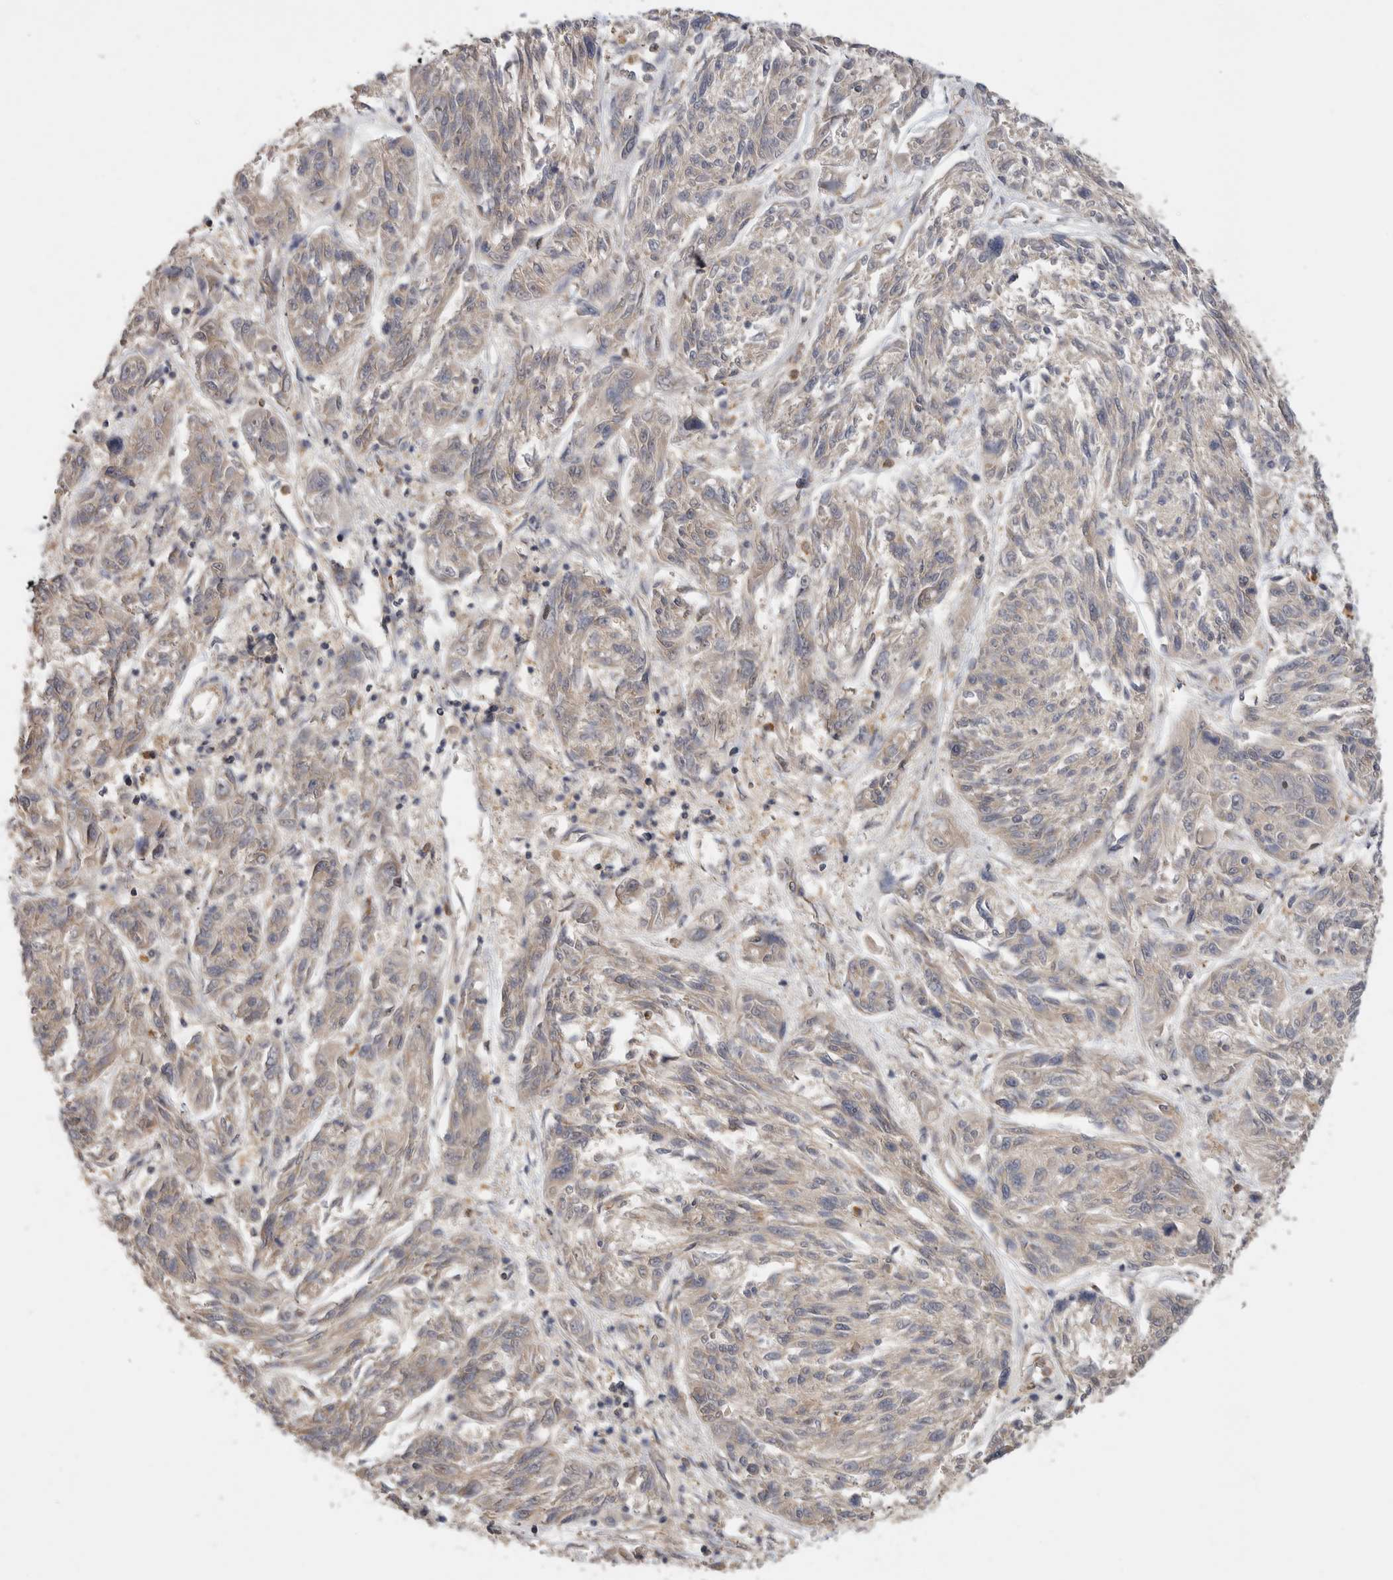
{"staining": {"intensity": "negative", "quantity": "none", "location": "none"}, "tissue": "melanoma", "cell_type": "Tumor cells", "image_type": "cancer", "snomed": [{"axis": "morphology", "description": "Malignant melanoma, NOS"}, {"axis": "topography", "description": "Skin"}], "caption": "The histopathology image exhibits no significant expression in tumor cells of melanoma. (DAB IHC with hematoxylin counter stain).", "gene": "ZNF232", "patient": {"sex": "male", "age": 53}}